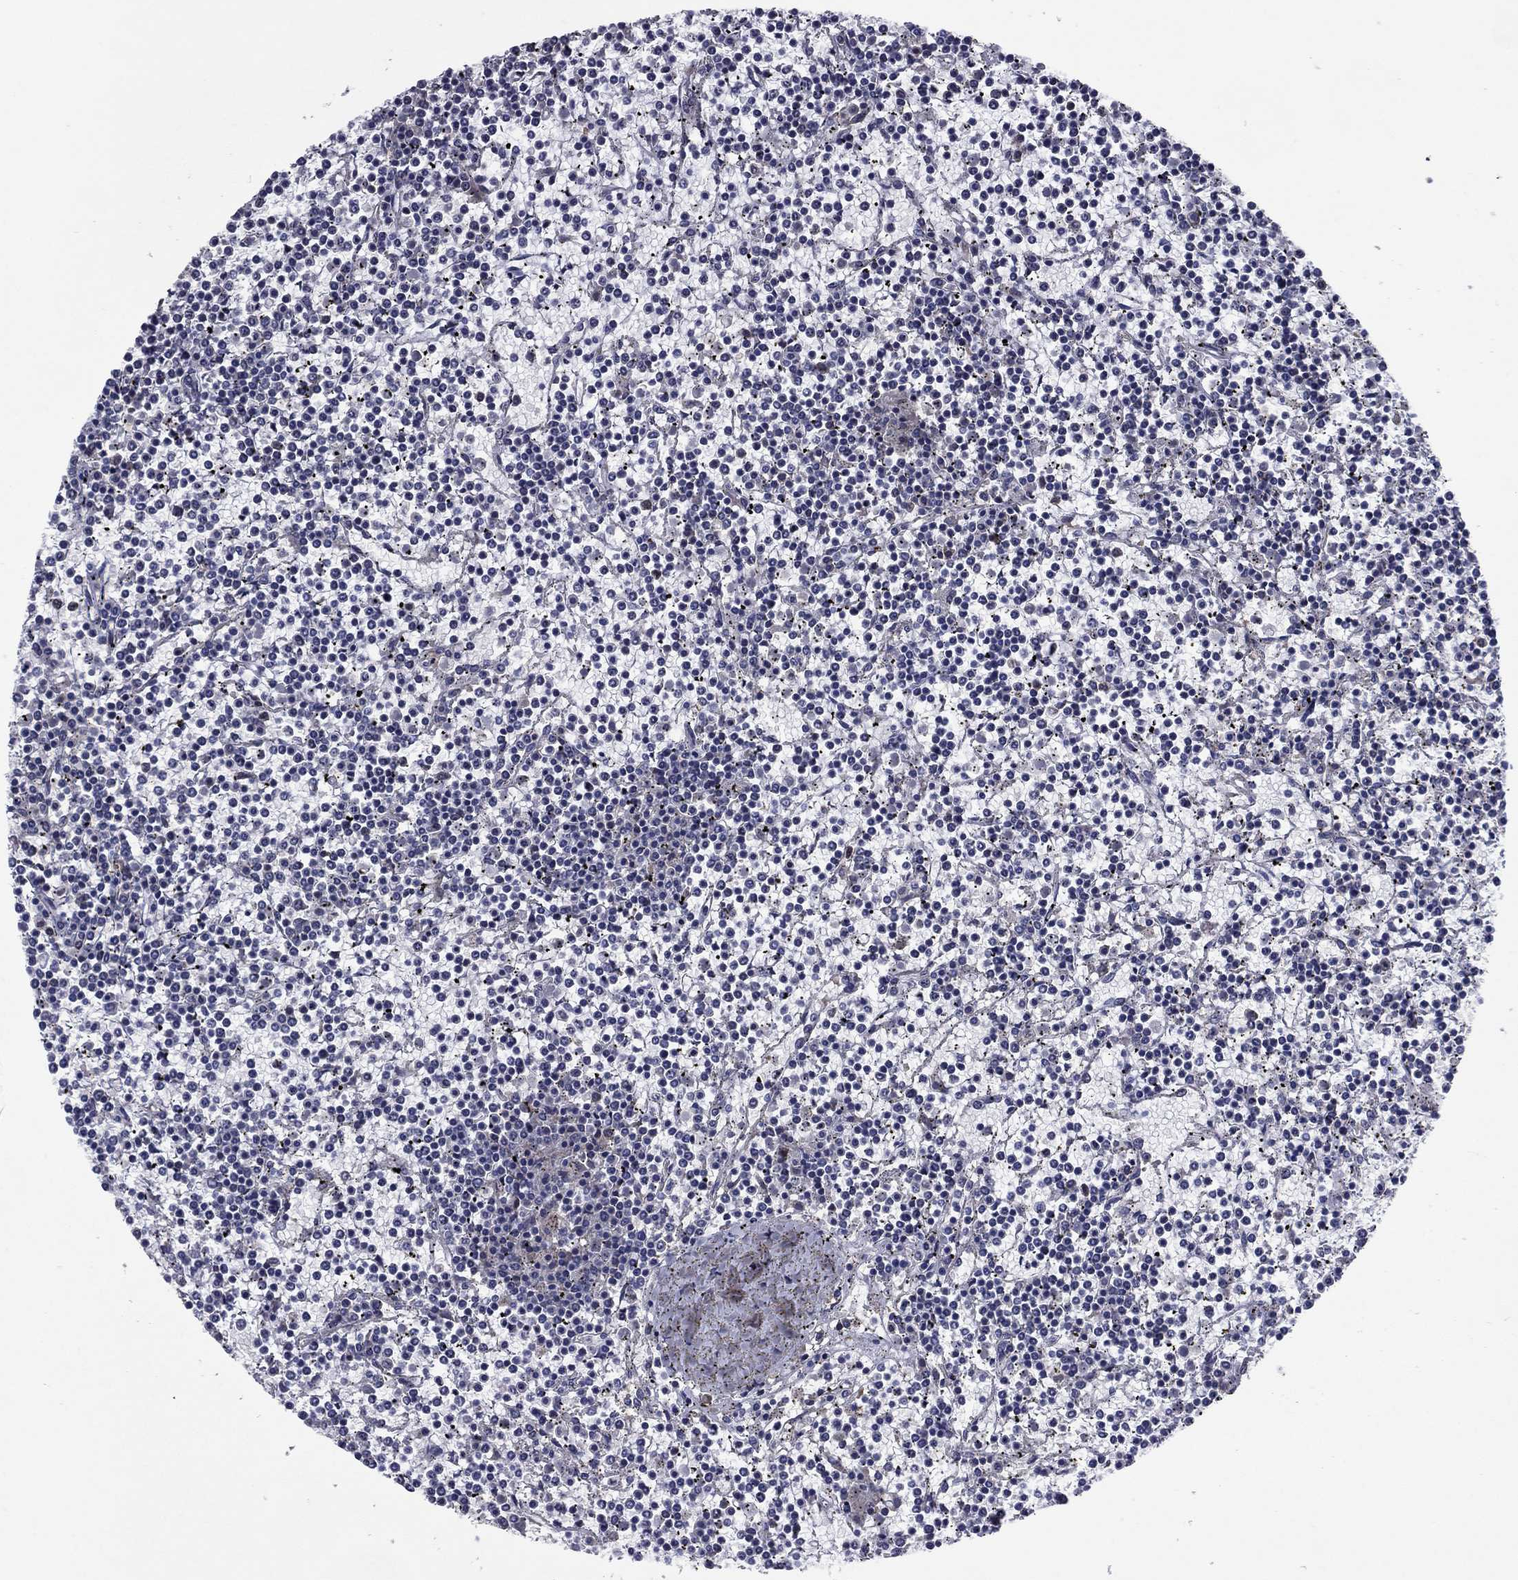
{"staining": {"intensity": "negative", "quantity": "none", "location": "none"}, "tissue": "lymphoma", "cell_type": "Tumor cells", "image_type": "cancer", "snomed": [{"axis": "morphology", "description": "Malignant lymphoma, non-Hodgkin's type, Low grade"}, {"axis": "topography", "description": "Spleen"}], "caption": "DAB immunohistochemical staining of lymphoma reveals no significant positivity in tumor cells.", "gene": "MSRB1", "patient": {"sex": "female", "age": 19}}